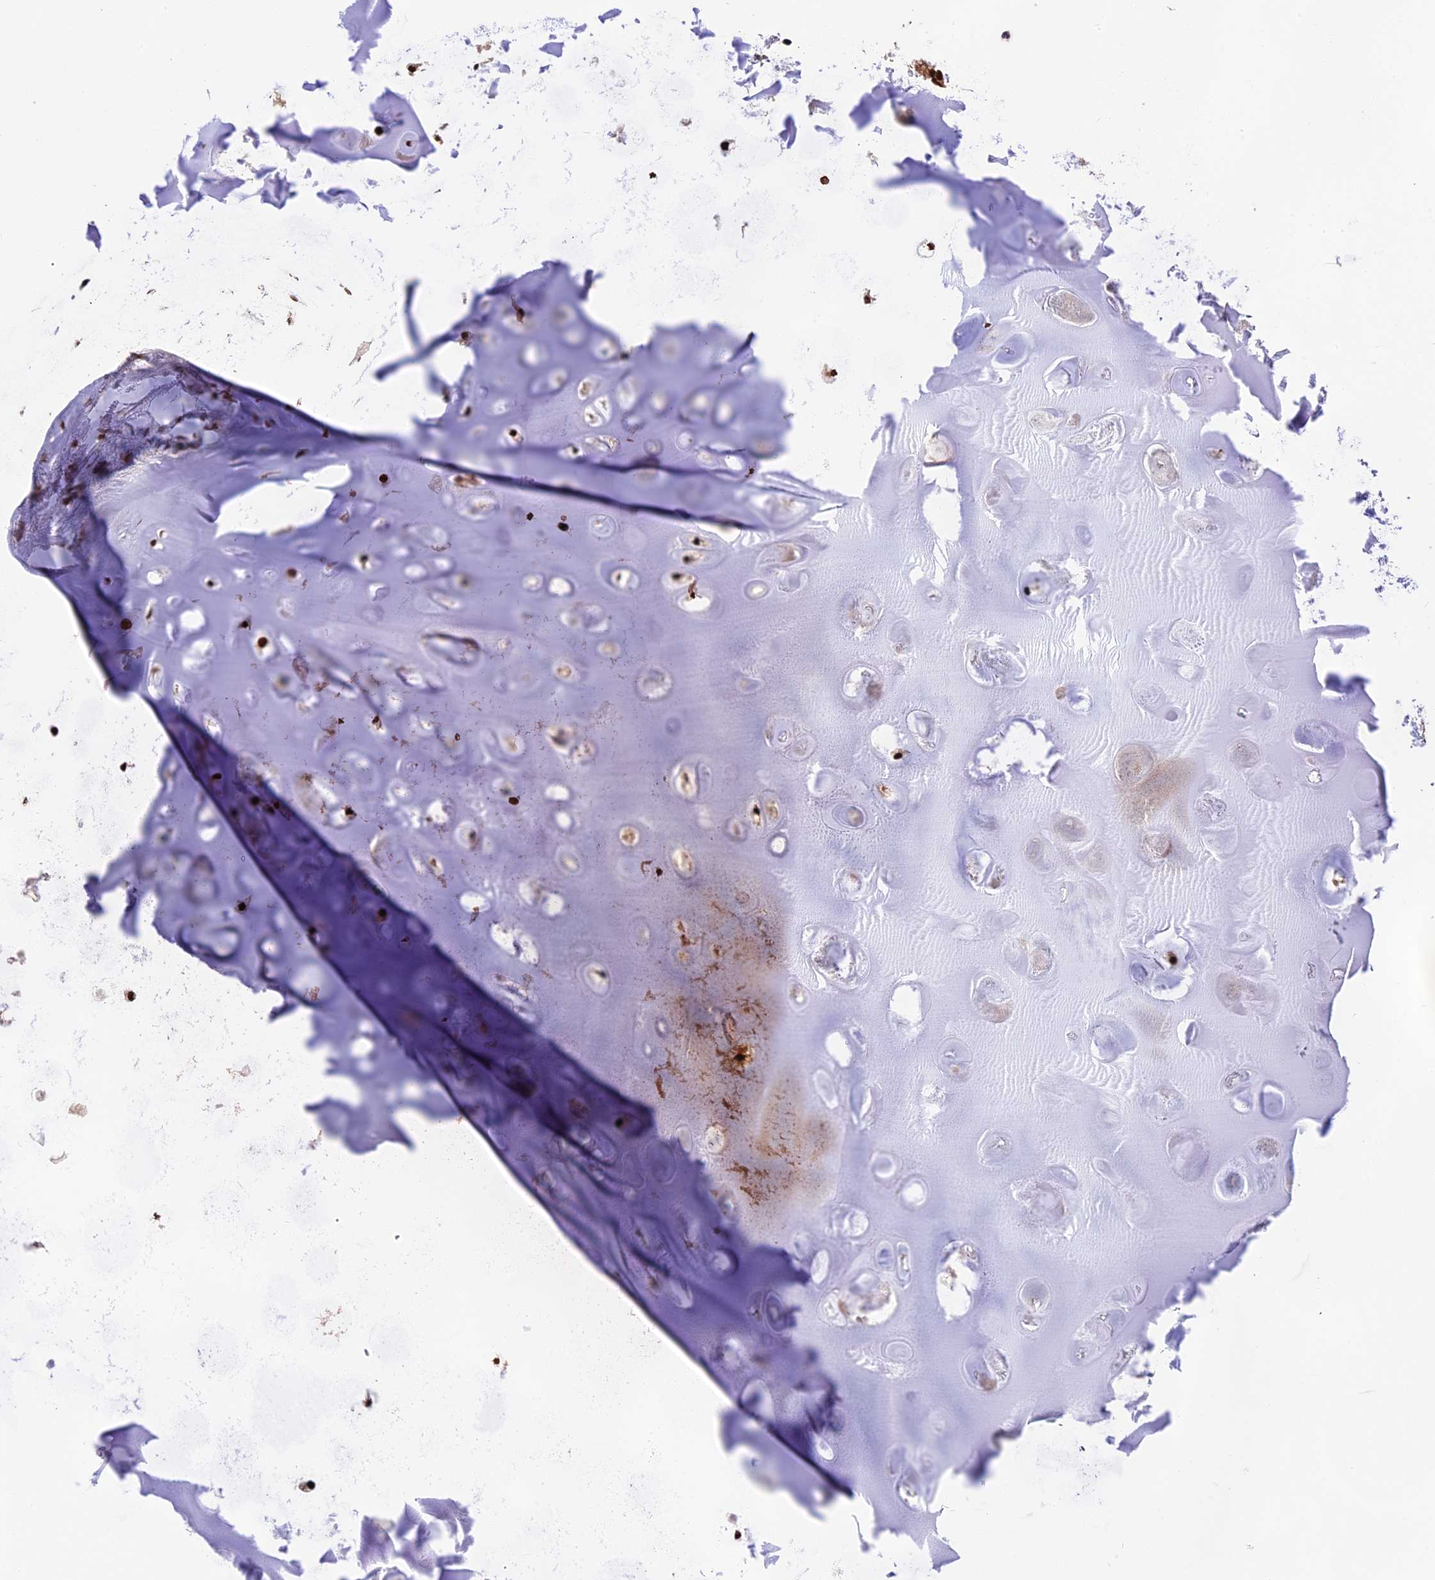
{"staining": {"intensity": "moderate", "quantity": ">75%", "location": "nuclear"}, "tissue": "adipose tissue", "cell_type": "Adipocytes", "image_type": "normal", "snomed": [{"axis": "morphology", "description": "Normal tissue, NOS"}, {"axis": "topography", "description": "Lymph node"}, {"axis": "topography", "description": "Cartilage tissue"}, {"axis": "topography", "description": "Bronchus"}], "caption": "Immunohistochemical staining of benign human adipose tissue shows moderate nuclear protein expression in approximately >75% of adipocytes.", "gene": "POLR3E", "patient": {"sex": "male", "age": 63}}